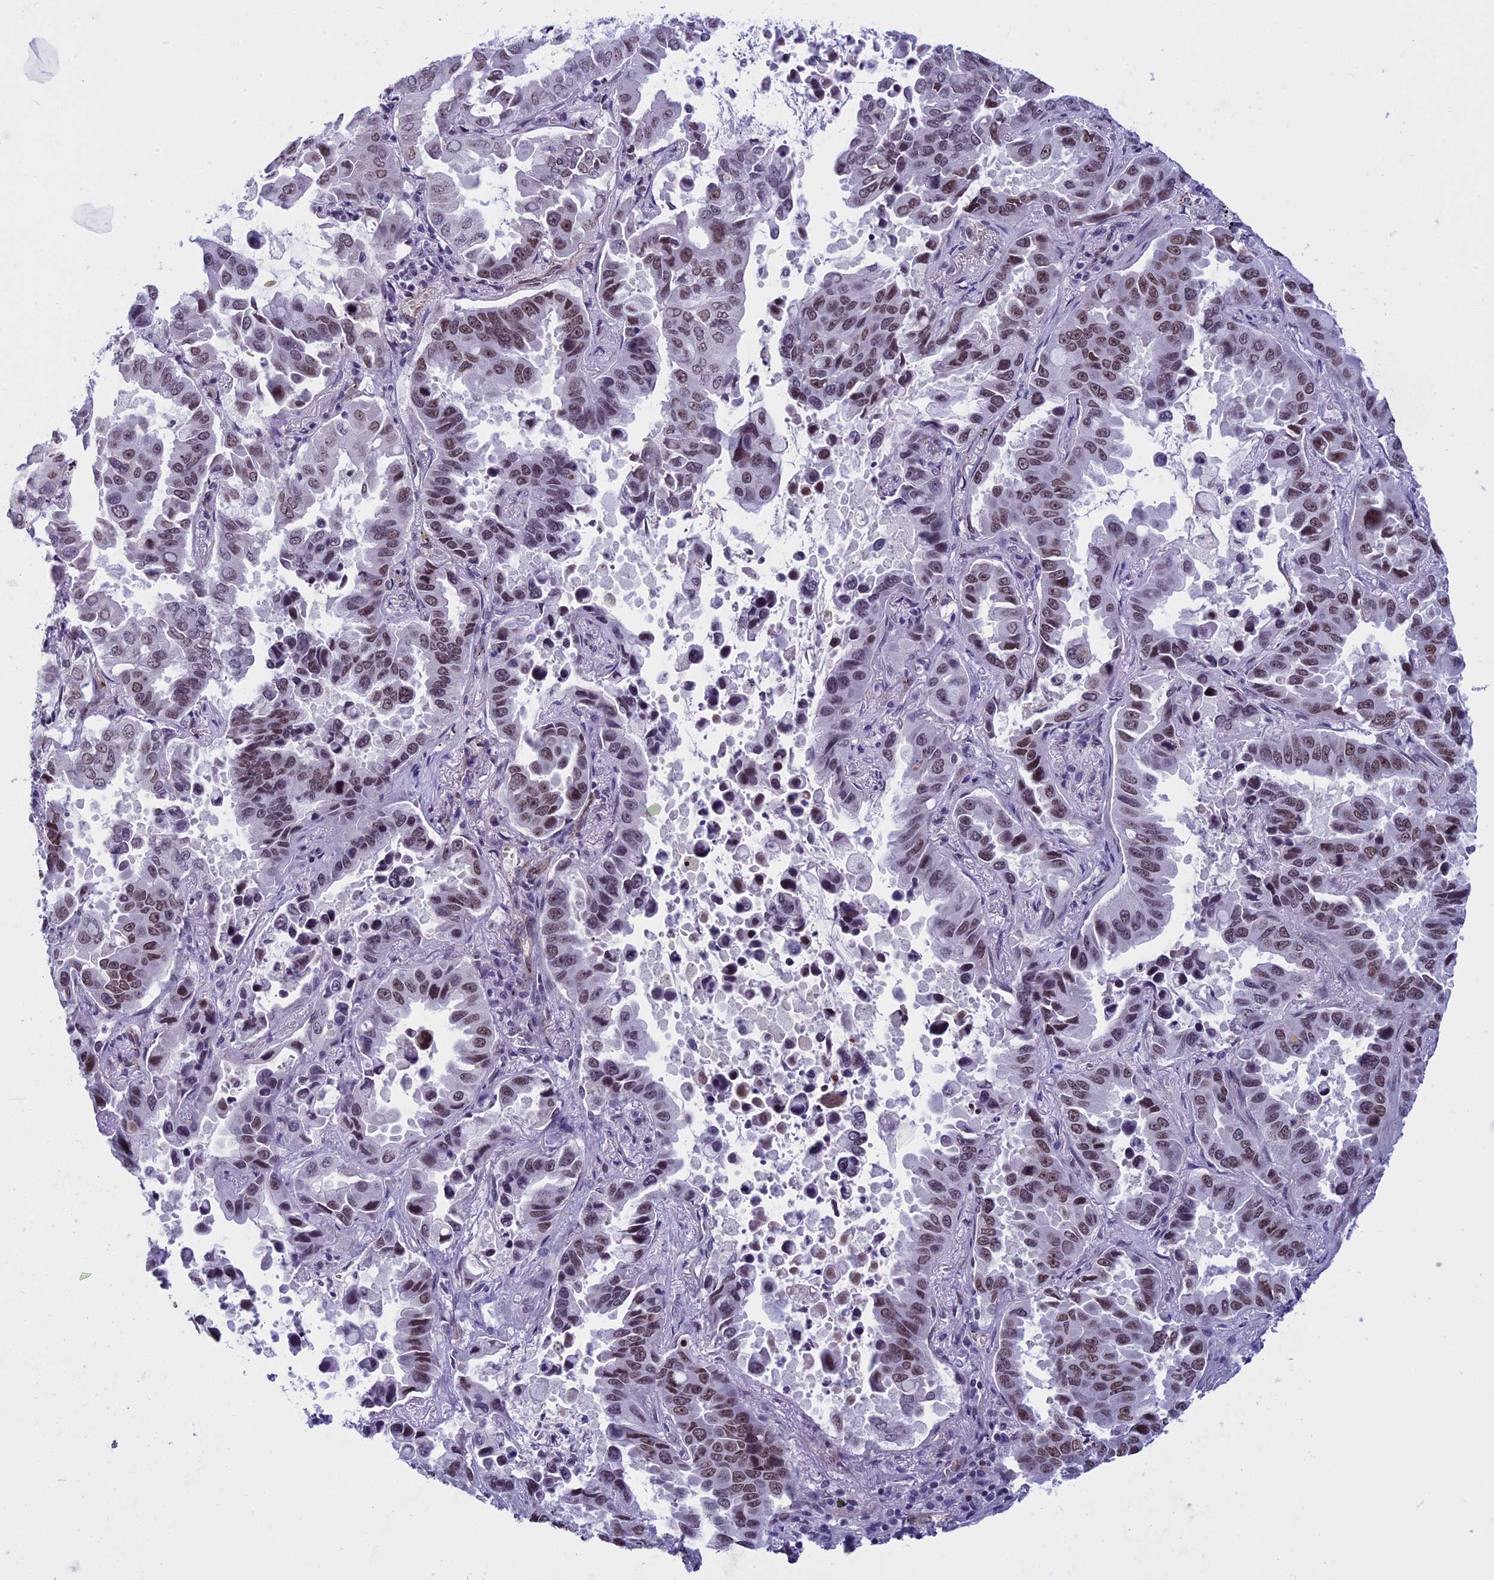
{"staining": {"intensity": "moderate", "quantity": ">75%", "location": "nuclear"}, "tissue": "lung cancer", "cell_type": "Tumor cells", "image_type": "cancer", "snomed": [{"axis": "morphology", "description": "Adenocarcinoma, NOS"}, {"axis": "topography", "description": "Lung"}], "caption": "The immunohistochemical stain labels moderate nuclear expression in tumor cells of adenocarcinoma (lung) tissue.", "gene": "NIPBL", "patient": {"sex": "male", "age": 64}}